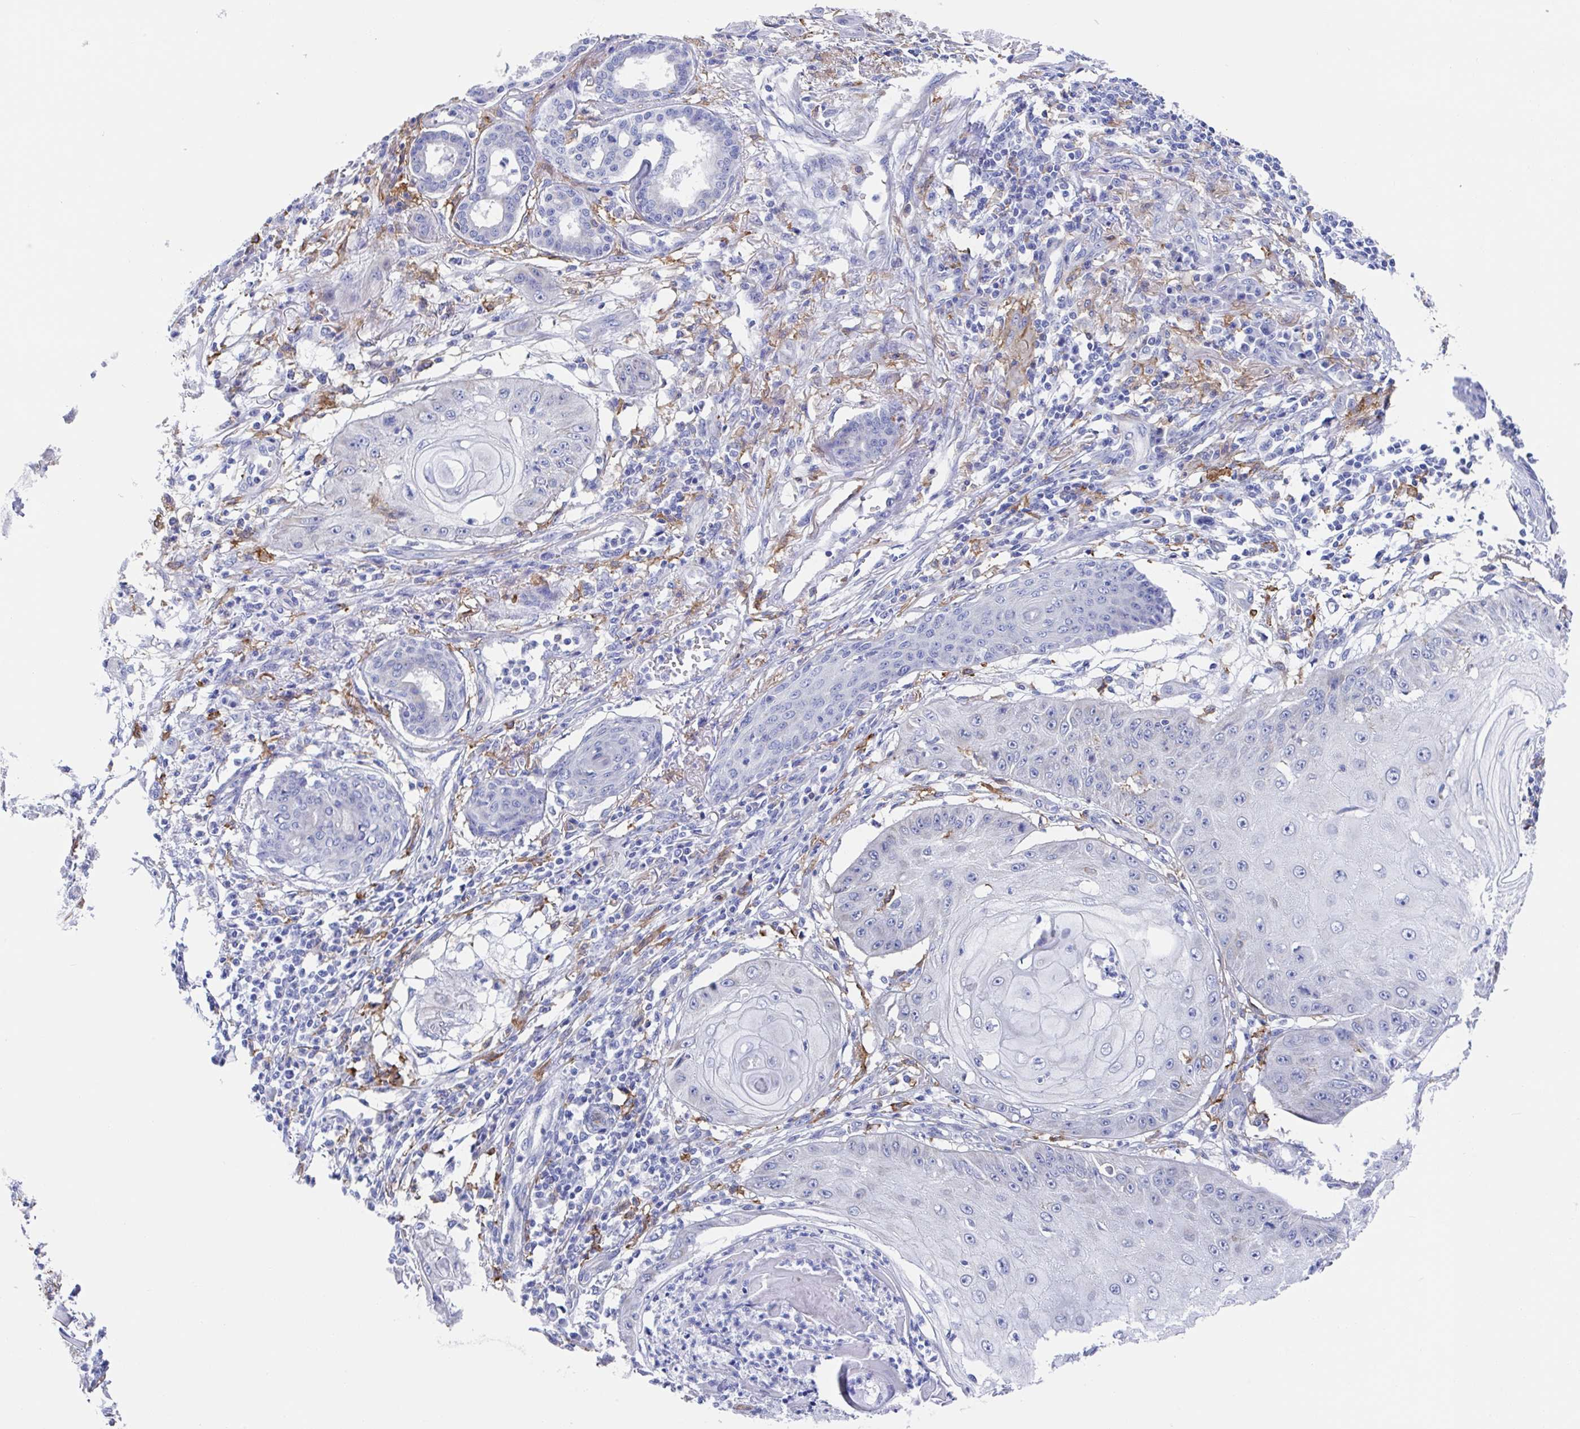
{"staining": {"intensity": "negative", "quantity": "none", "location": "none"}, "tissue": "skin cancer", "cell_type": "Tumor cells", "image_type": "cancer", "snomed": [{"axis": "morphology", "description": "Squamous cell carcinoma, NOS"}, {"axis": "topography", "description": "Skin"}], "caption": "Skin squamous cell carcinoma was stained to show a protein in brown. There is no significant staining in tumor cells.", "gene": "FCGR3A", "patient": {"sex": "male", "age": 70}}